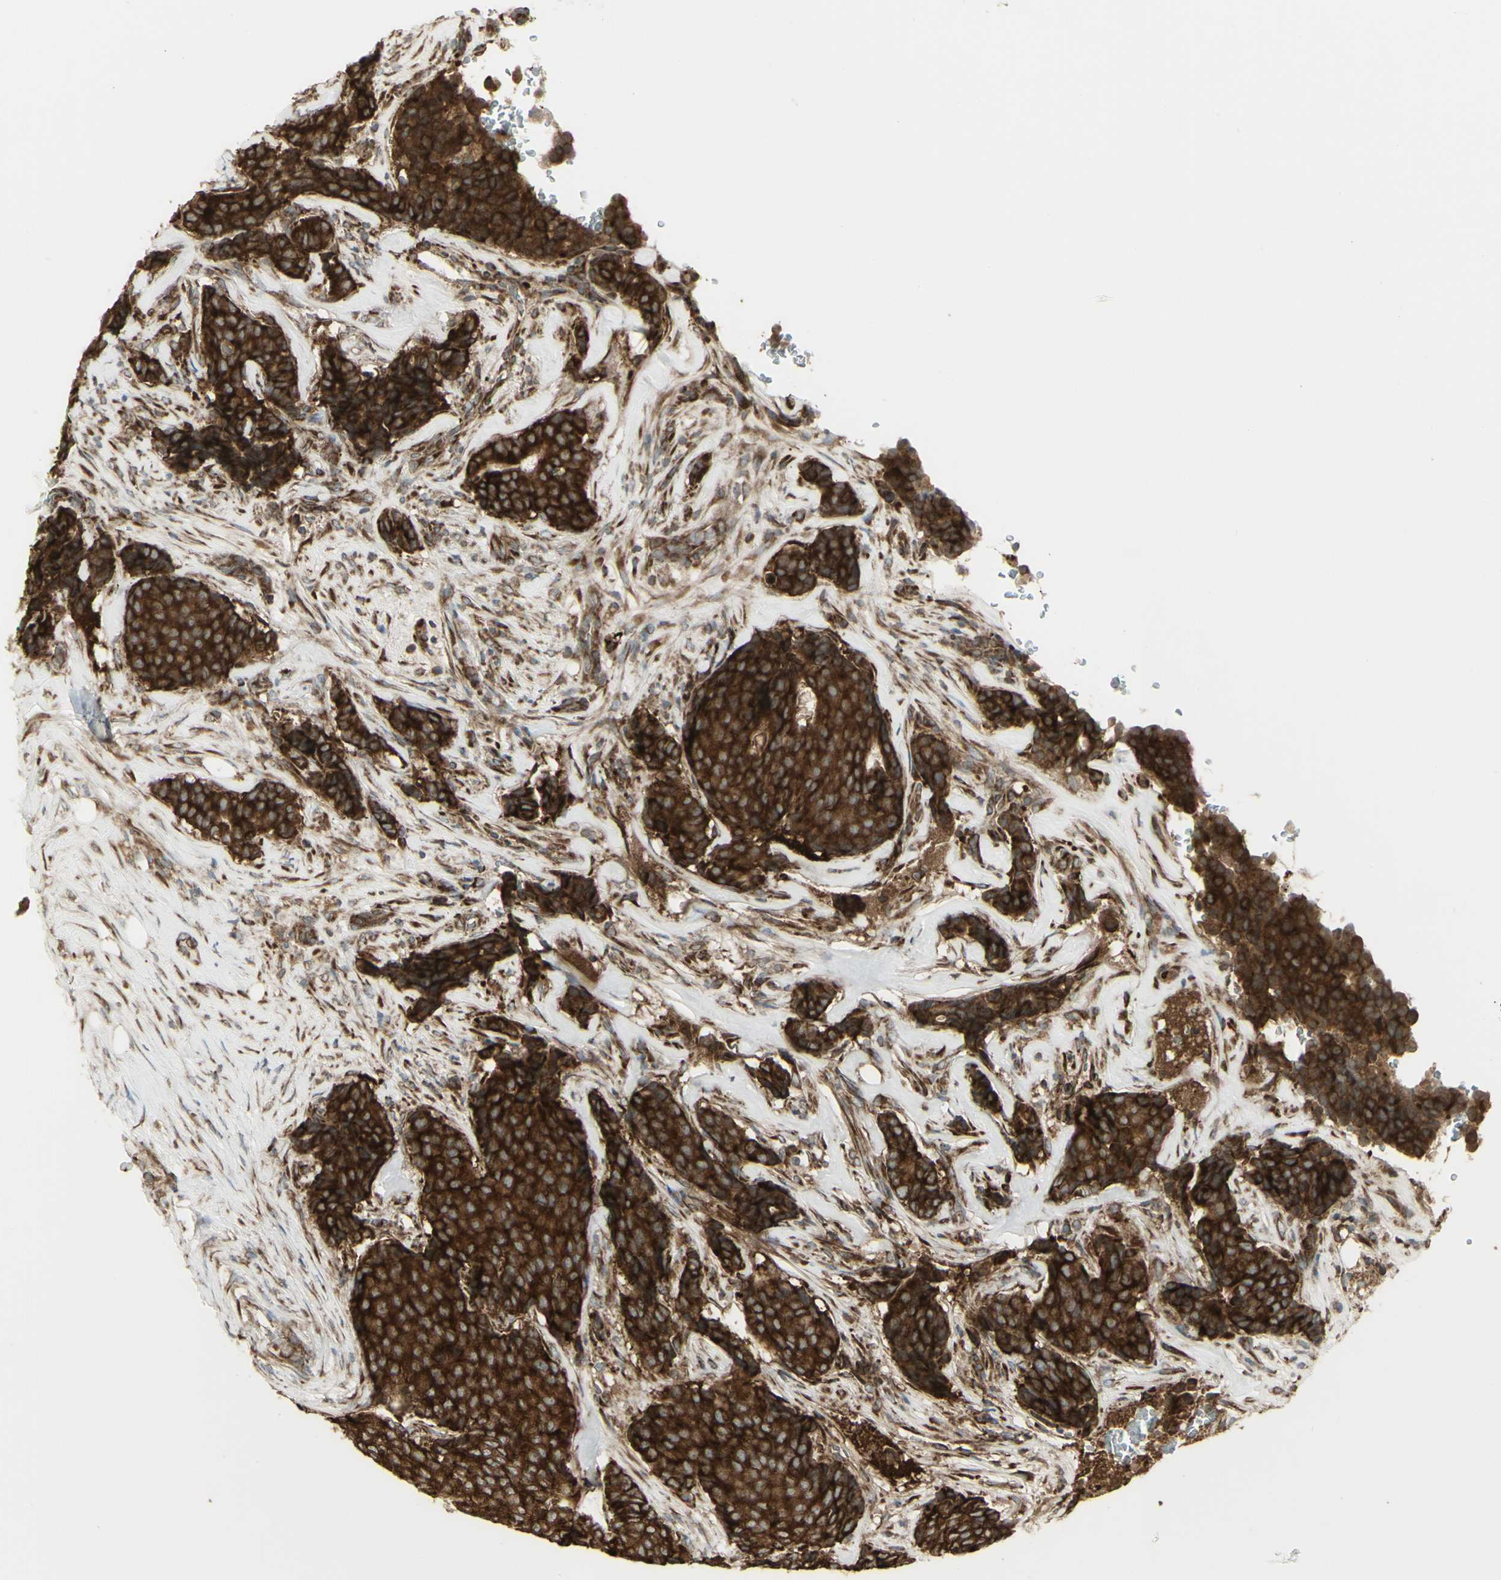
{"staining": {"intensity": "strong", "quantity": ">75%", "location": "cytoplasmic/membranous"}, "tissue": "breast cancer", "cell_type": "Tumor cells", "image_type": "cancer", "snomed": [{"axis": "morphology", "description": "Duct carcinoma"}, {"axis": "topography", "description": "Breast"}], "caption": "Immunohistochemical staining of human breast cancer reveals high levels of strong cytoplasmic/membranous protein positivity in about >75% of tumor cells.", "gene": "FKBP3", "patient": {"sex": "female", "age": 75}}